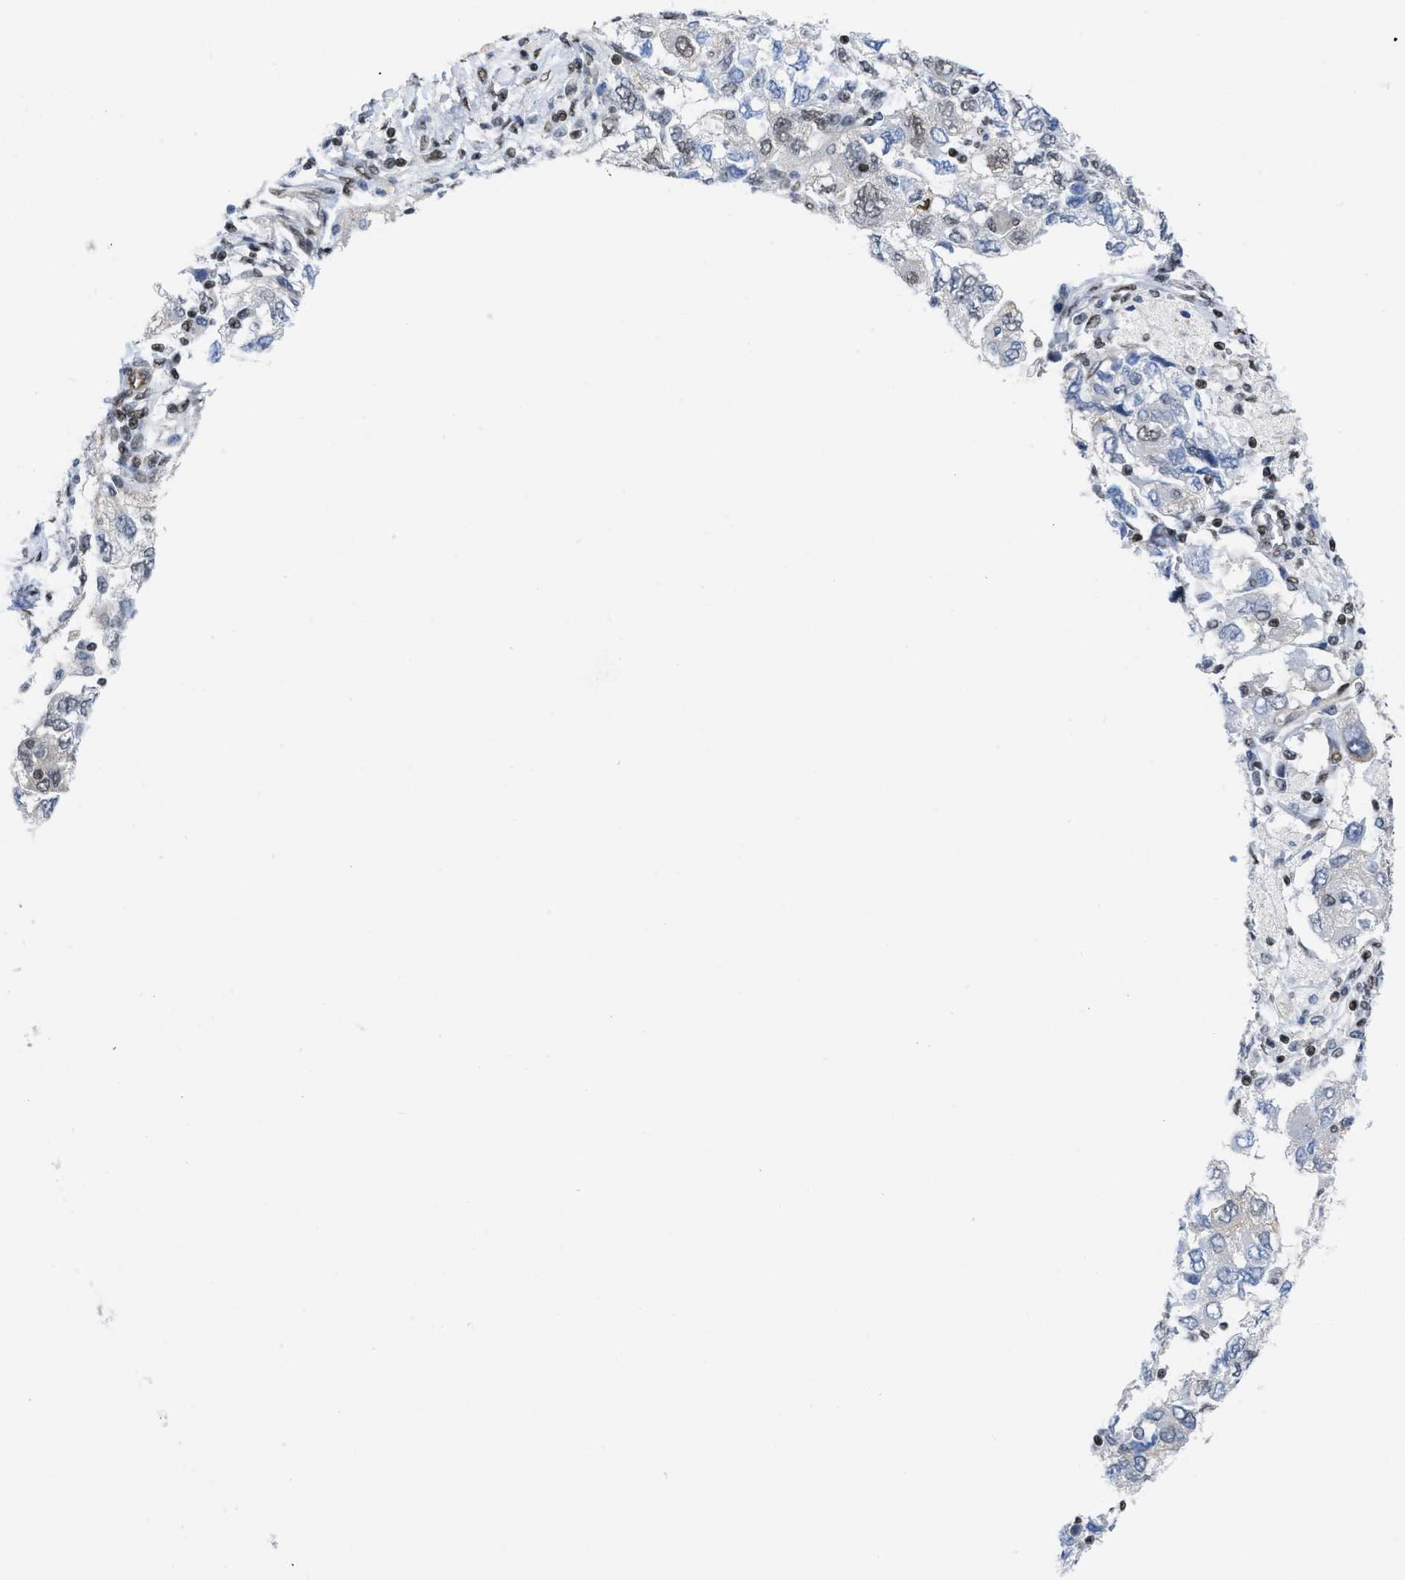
{"staining": {"intensity": "weak", "quantity": "25%-75%", "location": "nuclear"}, "tissue": "ovarian cancer", "cell_type": "Tumor cells", "image_type": "cancer", "snomed": [{"axis": "morphology", "description": "Carcinoma, NOS"}, {"axis": "morphology", "description": "Cystadenocarcinoma, serous, NOS"}, {"axis": "topography", "description": "Ovary"}], "caption": "Protein staining of ovarian carcinoma tissue reveals weak nuclear staining in about 25%-75% of tumor cells.", "gene": "MIER1", "patient": {"sex": "female", "age": 69}}